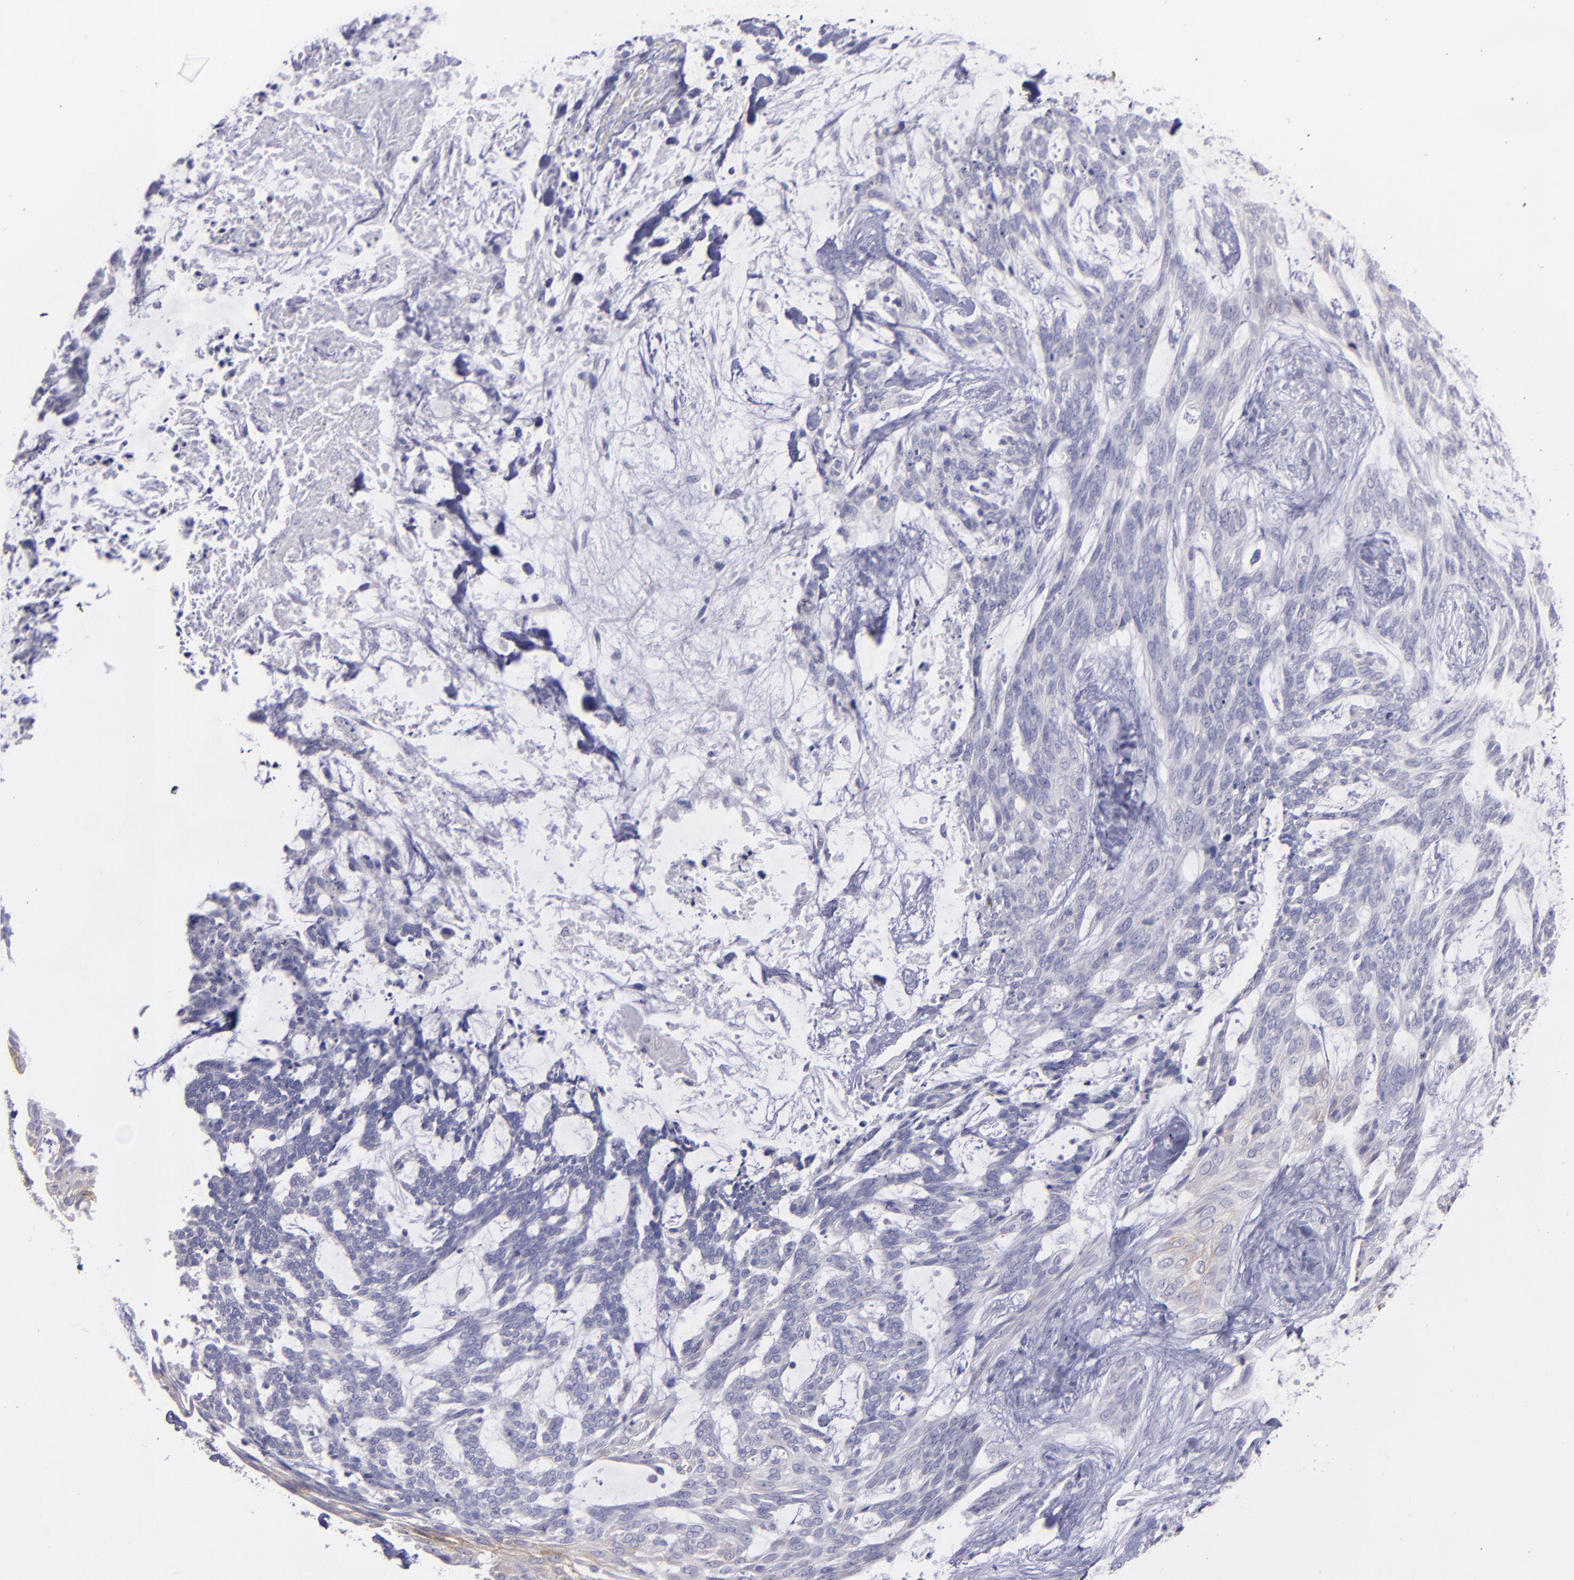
{"staining": {"intensity": "negative", "quantity": "none", "location": "none"}, "tissue": "skin cancer", "cell_type": "Tumor cells", "image_type": "cancer", "snomed": [{"axis": "morphology", "description": "Normal tissue, NOS"}, {"axis": "morphology", "description": "Basal cell carcinoma"}, {"axis": "topography", "description": "Skin"}], "caption": "DAB (3,3'-diaminobenzidine) immunohistochemical staining of skin basal cell carcinoma exhibits no significant positivity in tumor cells. The staining is performed using DAB (3,3'-diaminobenzidine) brown chromogen with nuclei counter-stained in using hematoxylin.", "gene": "SNAP25", "patient": {"sex": "female", "age": 71}}